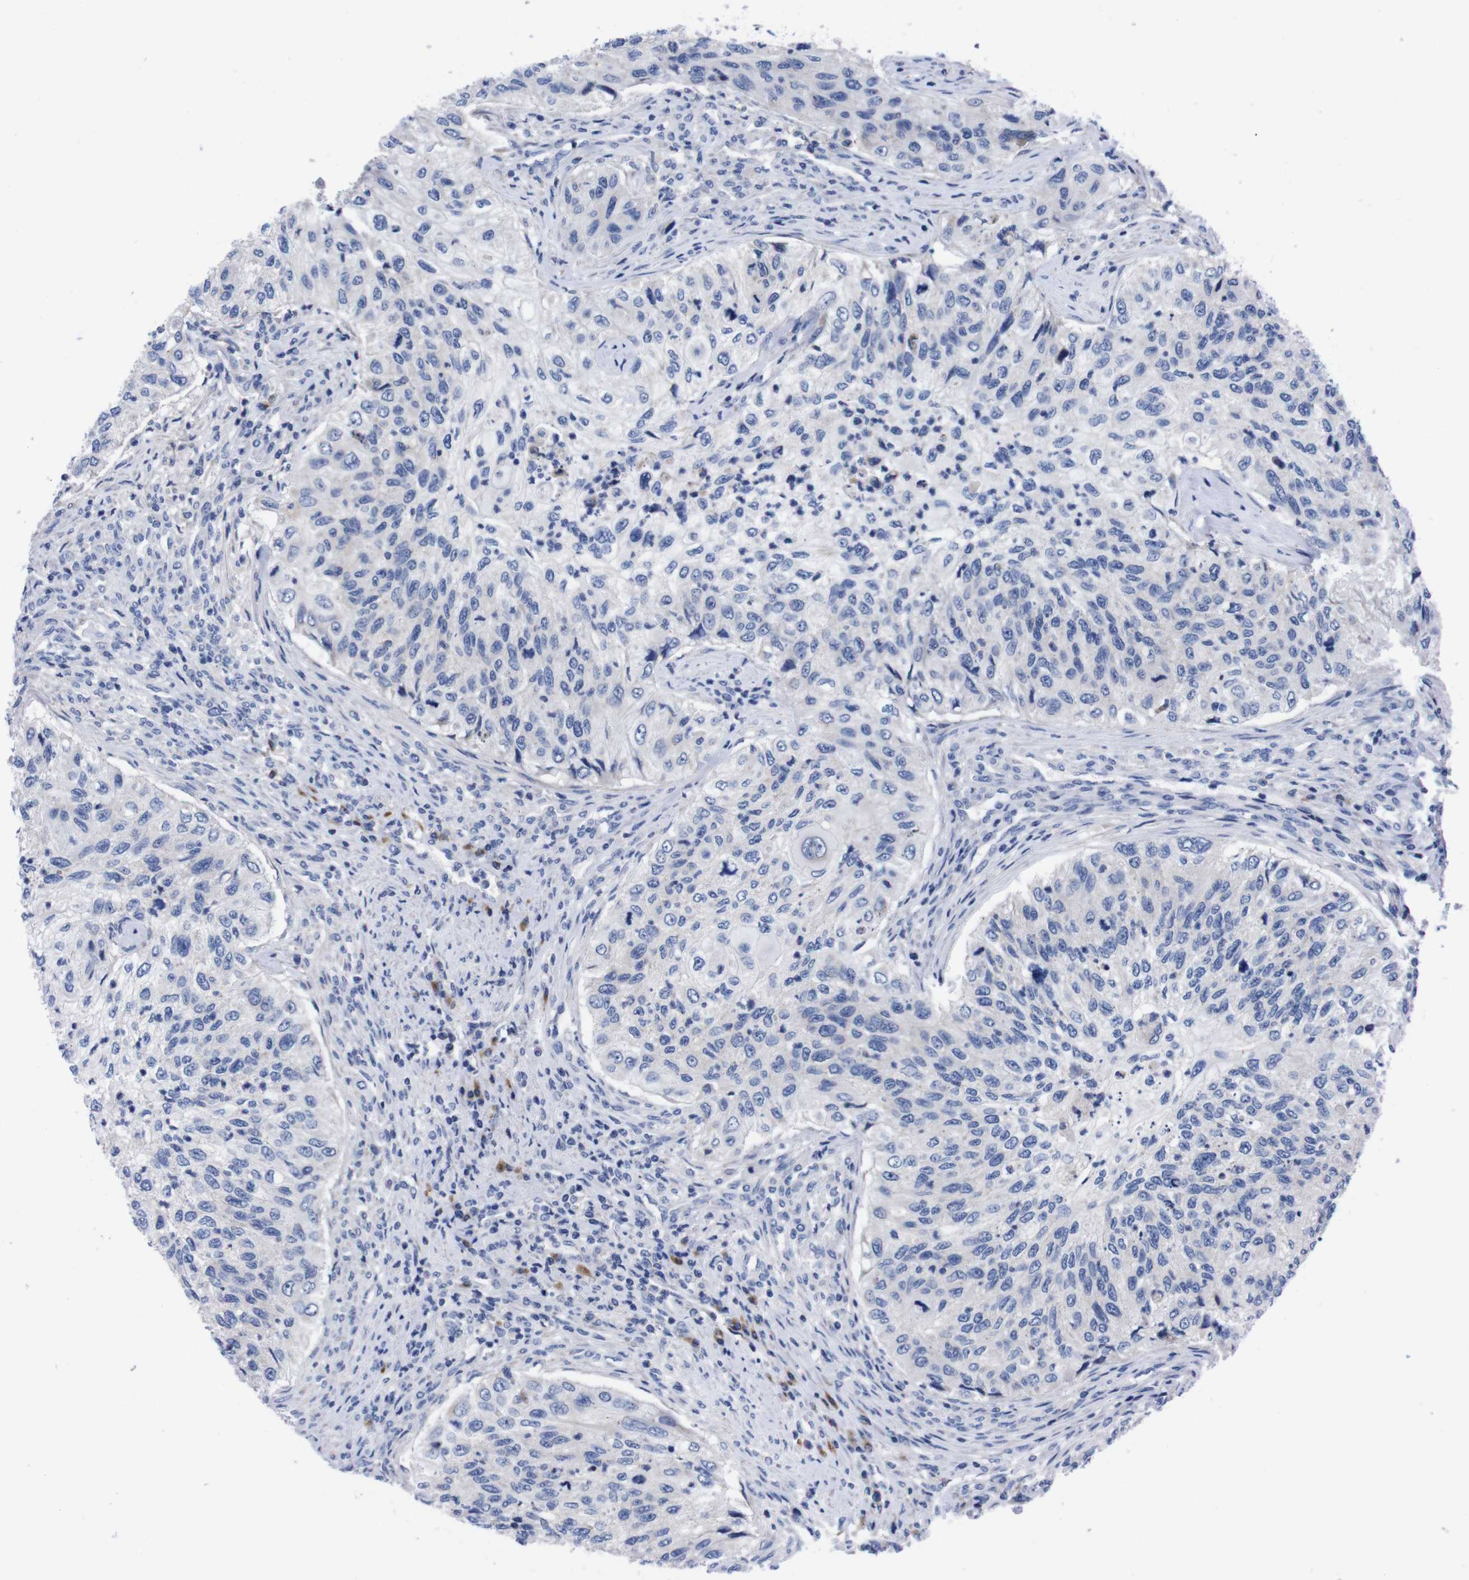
{"staining": {"intensity": "negative", "quantity": "none", "location": "none"}, "tissue": "urothelial cancer", "cell_type": "Tumor cells", "image_type": "cancer", "snomed": [{"axis": "morphology", "description": "Urothelial carcinoma, High grade"}, {"axis": "topography", "description": "Urinary bladder"}], "caption": "This is an immunohistochemistry photomicrograph of human urothelial cancer. There is no expression in tumor cells.", "gene": "FAM210A", "patient": {"sex": "female", "age": 60}}